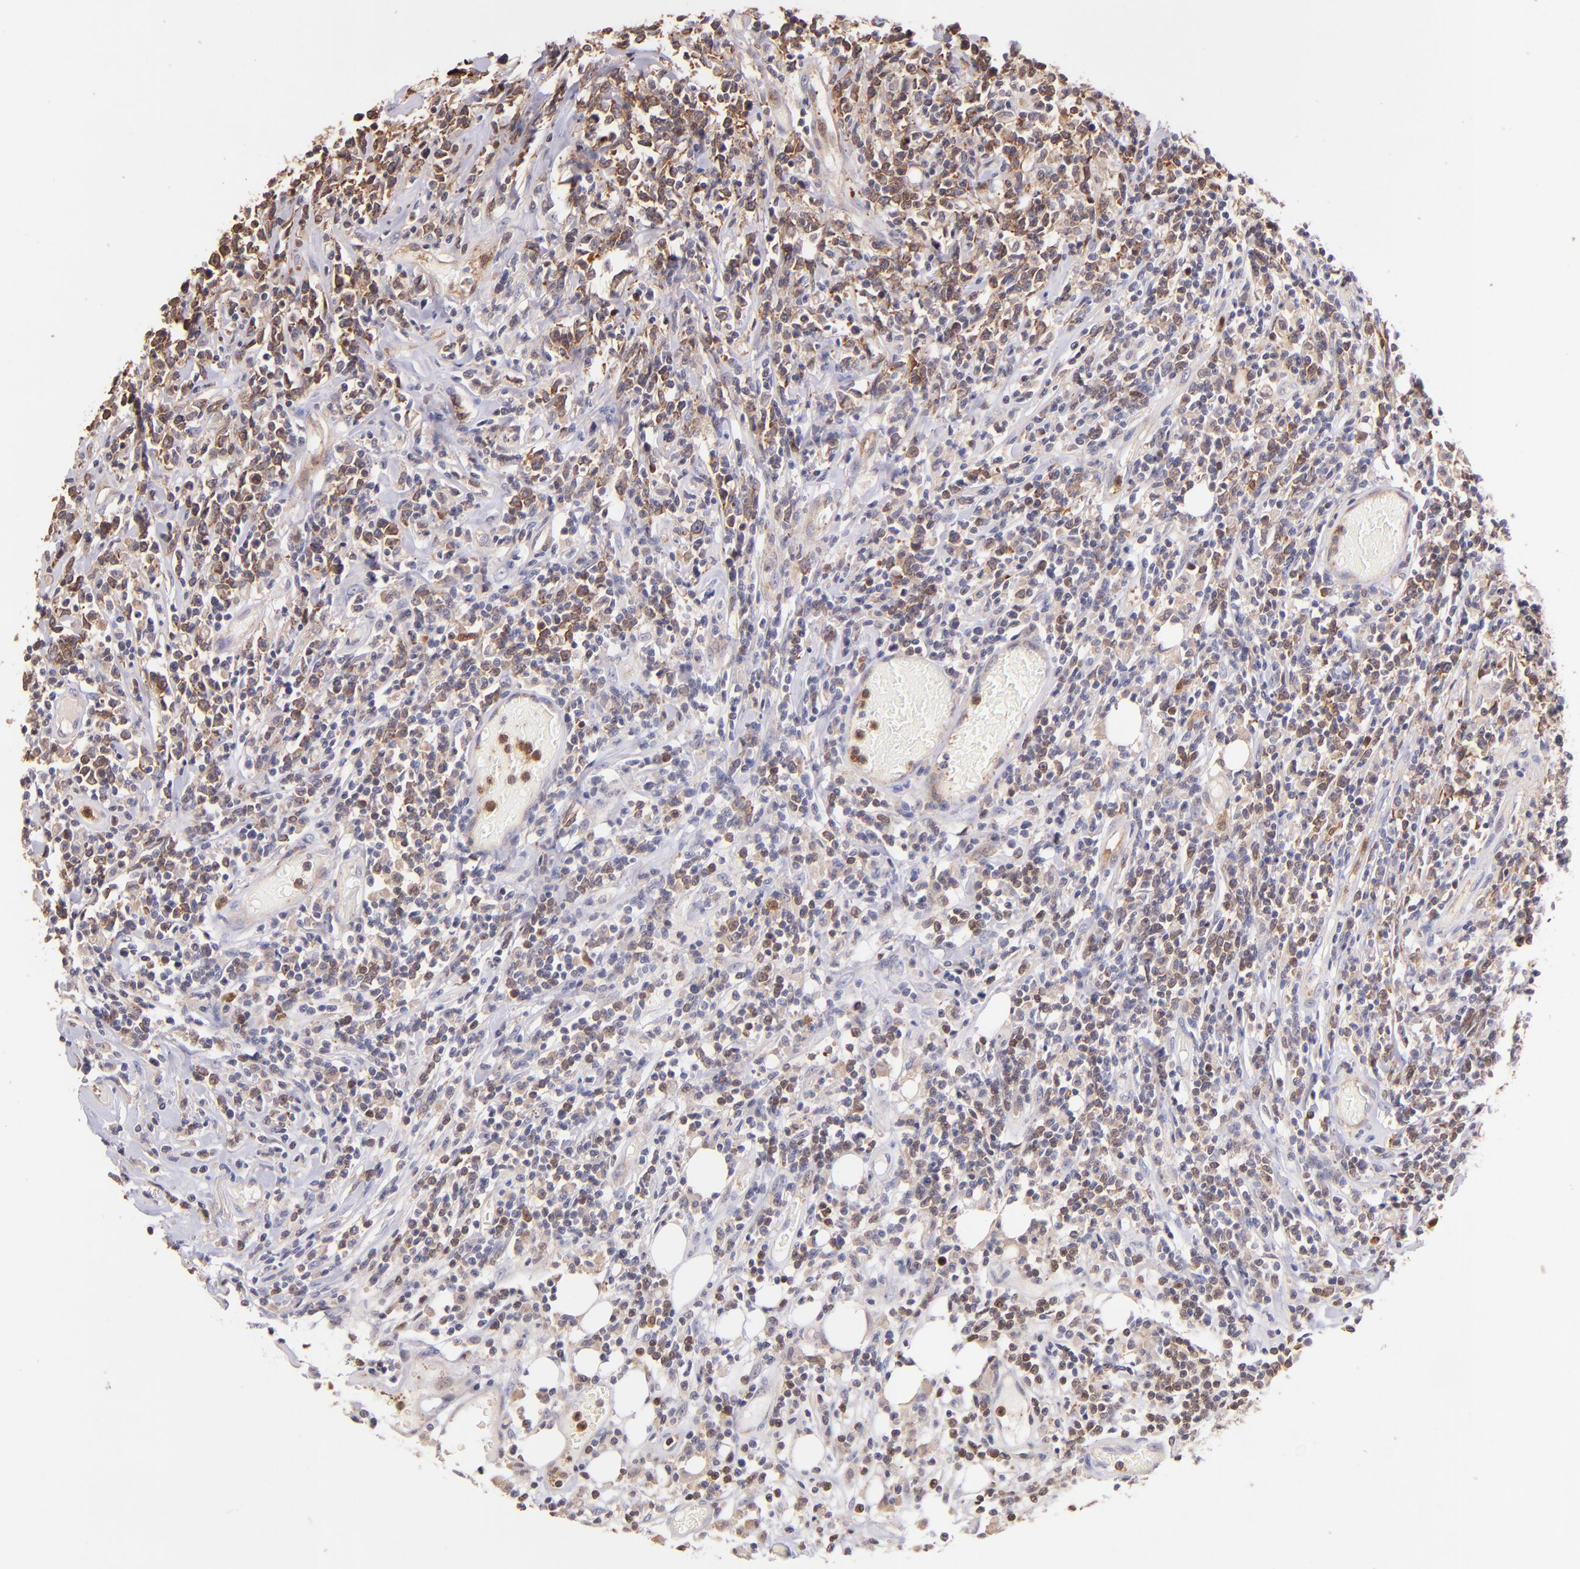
{"staining": {"intensity": "moderate", "quantity": "25%-75%", "location": "cytoplasmic/membranous"}, "tissue": "lymphoma", "cell_type": "Tumor cells", "image_type": "cancer", "snomed": [{"axis": "morphology", "description": "Malignant lymphoma, non-Hodgkin's type, High grade"}, {"axis": "topography", "description": "Colon"}], "caption": "This micrograph exhibits immunohistochemistry staining of human high-grade malignant lymphoma, non-Hodgkin's type, with medium moderate cytoplasmic/membranous expression in about 25%-75% of tumor cells.", "gene": "BTK", "patient": {"sex": "male", "age": 82}}